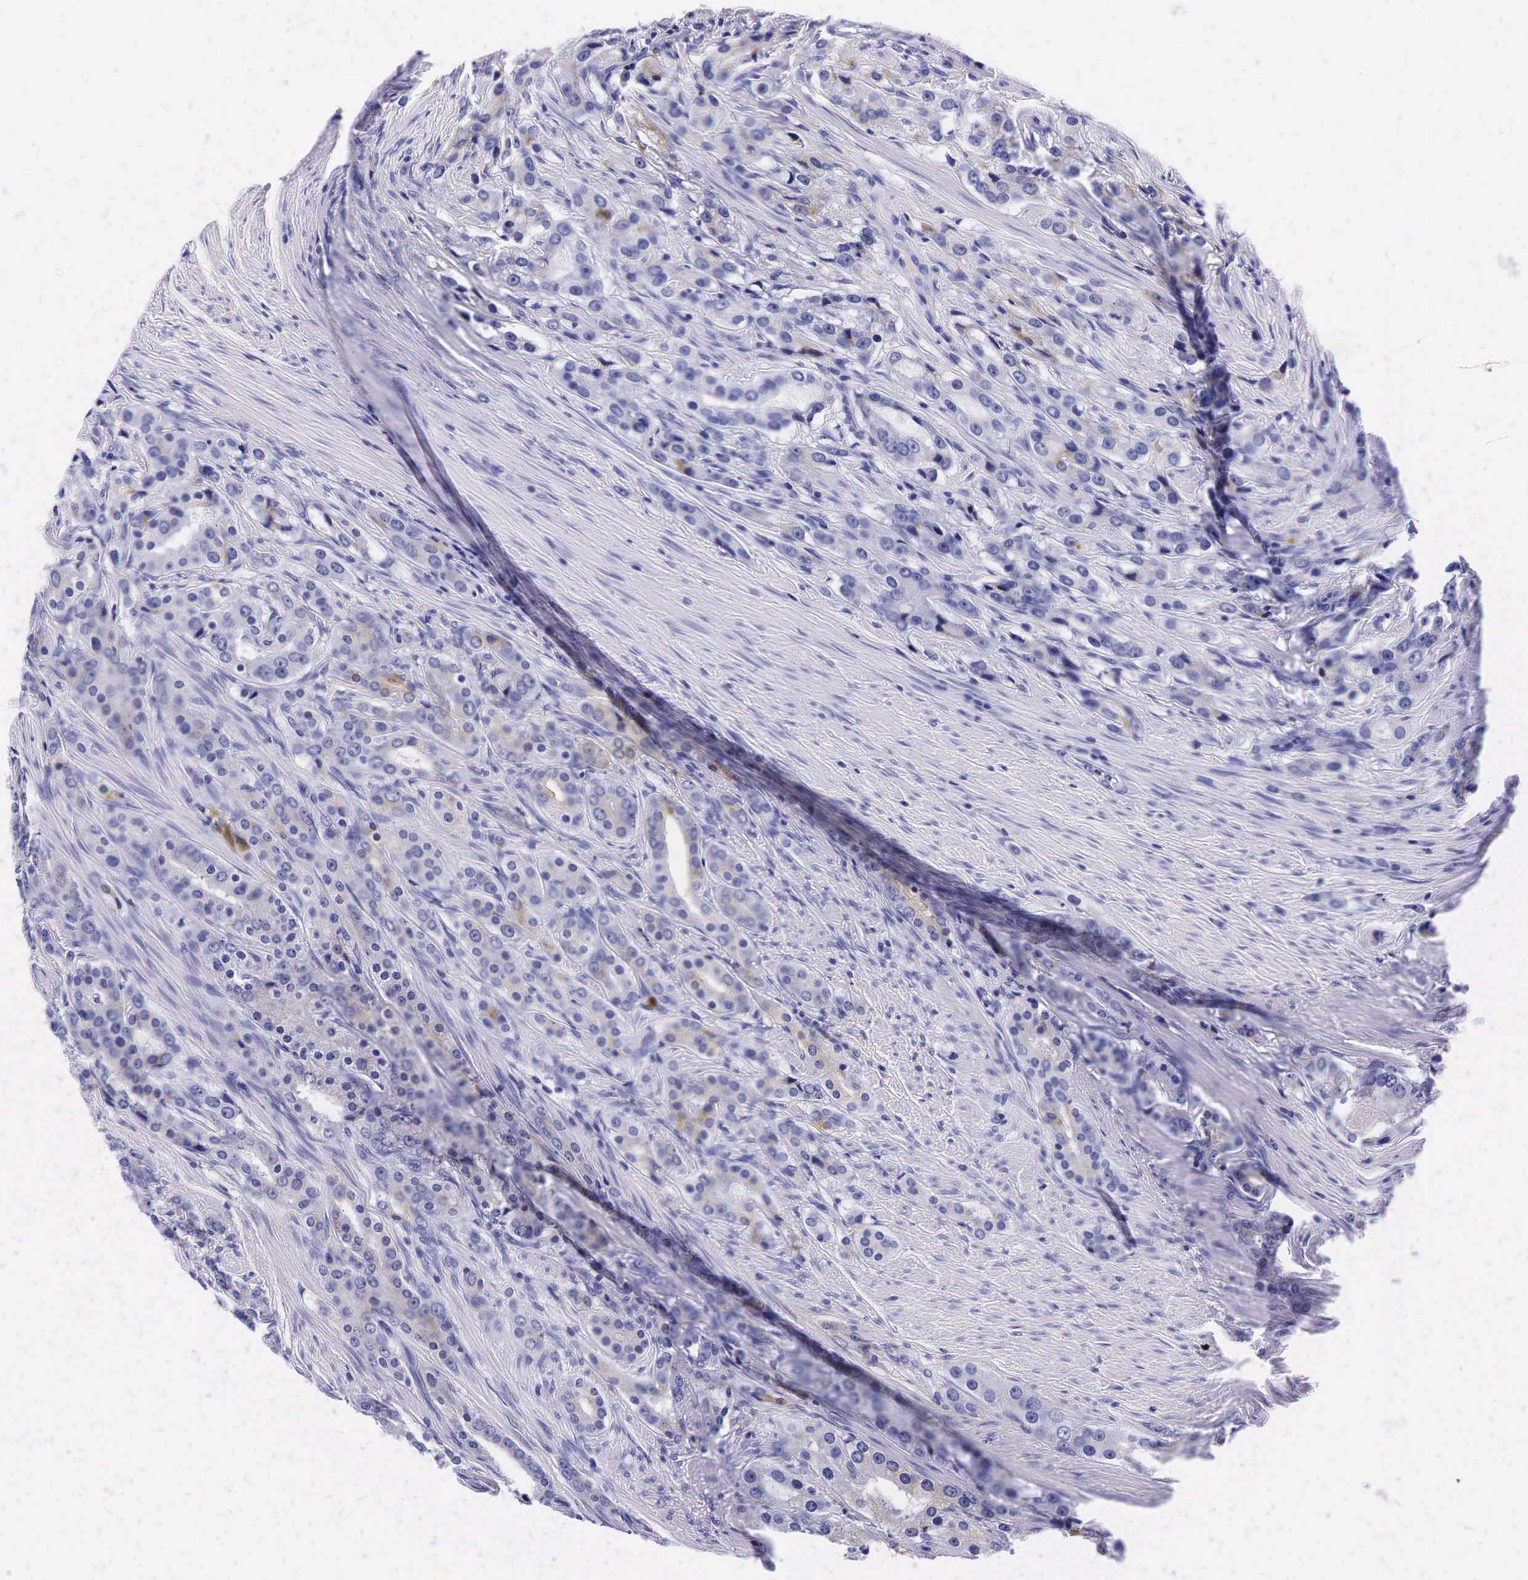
{"staining": {"intensity": "moderate", "quantity": "25%-75%", "location": "cytoplasmic/membranous"}, "tissue": "prostate cancer", "cell_type": "Tumor cells", "image_type": "cancer", "snomed": [{"axis": "morphology", "description": "Adenocarcinoma, Medium grade"}, {"axis": "topography", "description": "Prostate"}], "caption": "The immunohistochemical stain labels moderate cytoplasmic/membranous expression in tumor cells of adenocarcinoma (medium-grade) (prostate) tissue.", "gene": "KLK3", "patient": {"sex": "male", "age": 72}}